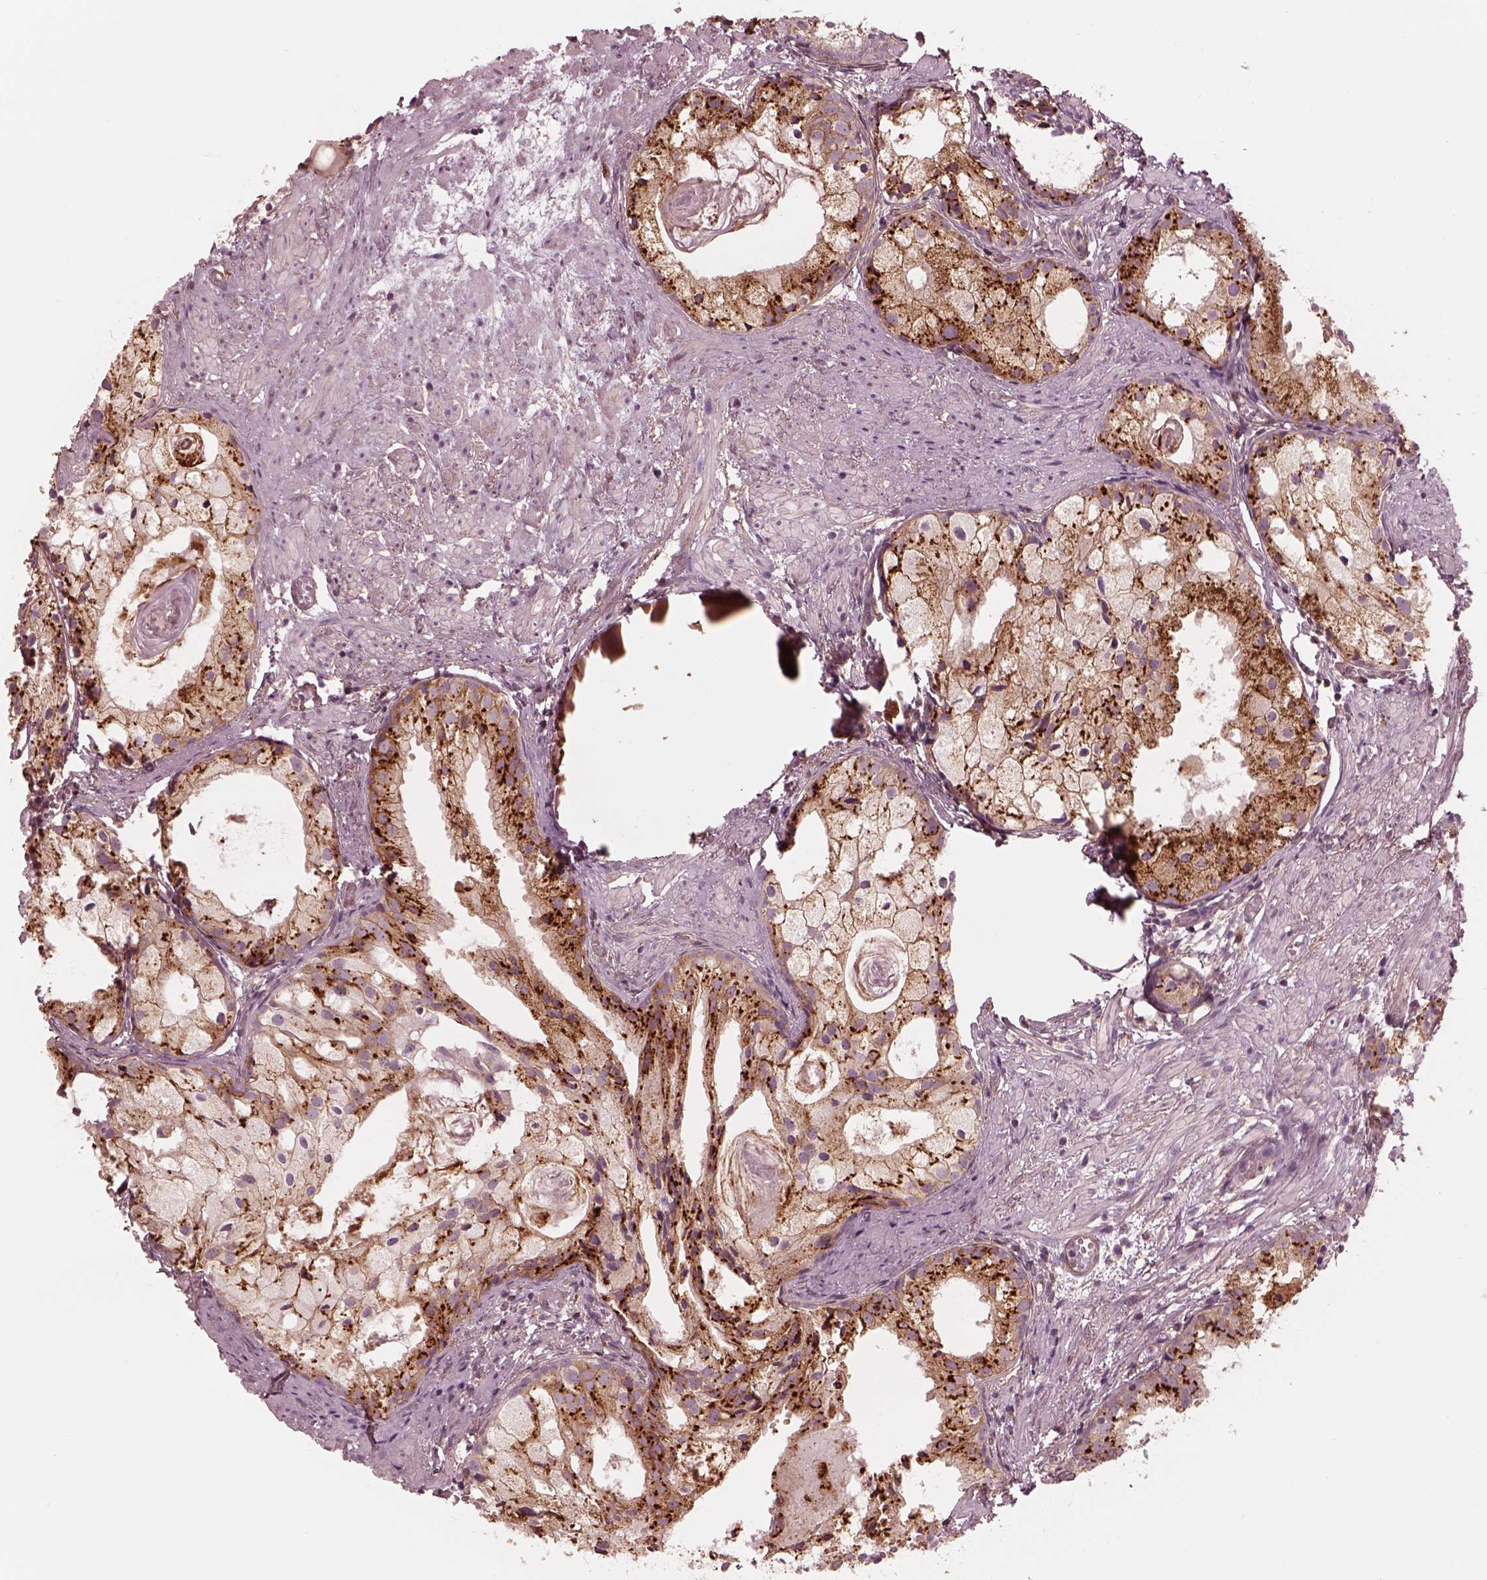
{"staining": {"intensity": "strong", "quantity": ">75%", "location": "cytoplasmic/membranous"}, "tissue": "prostate cancer", "cell_type": "Tumor cells", "image_type": "cancer", "snomed": [{"axis": "morphology", "description": "Adenocarcinoma, High grade"}, {"axis": "topography", "description": "Prostate"}], "caption": "This is a histology image of immunohistochemistry staining of prostate cancer (high-grade adenocarcinoma), which shows strong positivity in the cytoplasmic/membranous of tumor cells.", "gene": "ELAPOR1", "patient": {"sex": "male", "age": 85}}